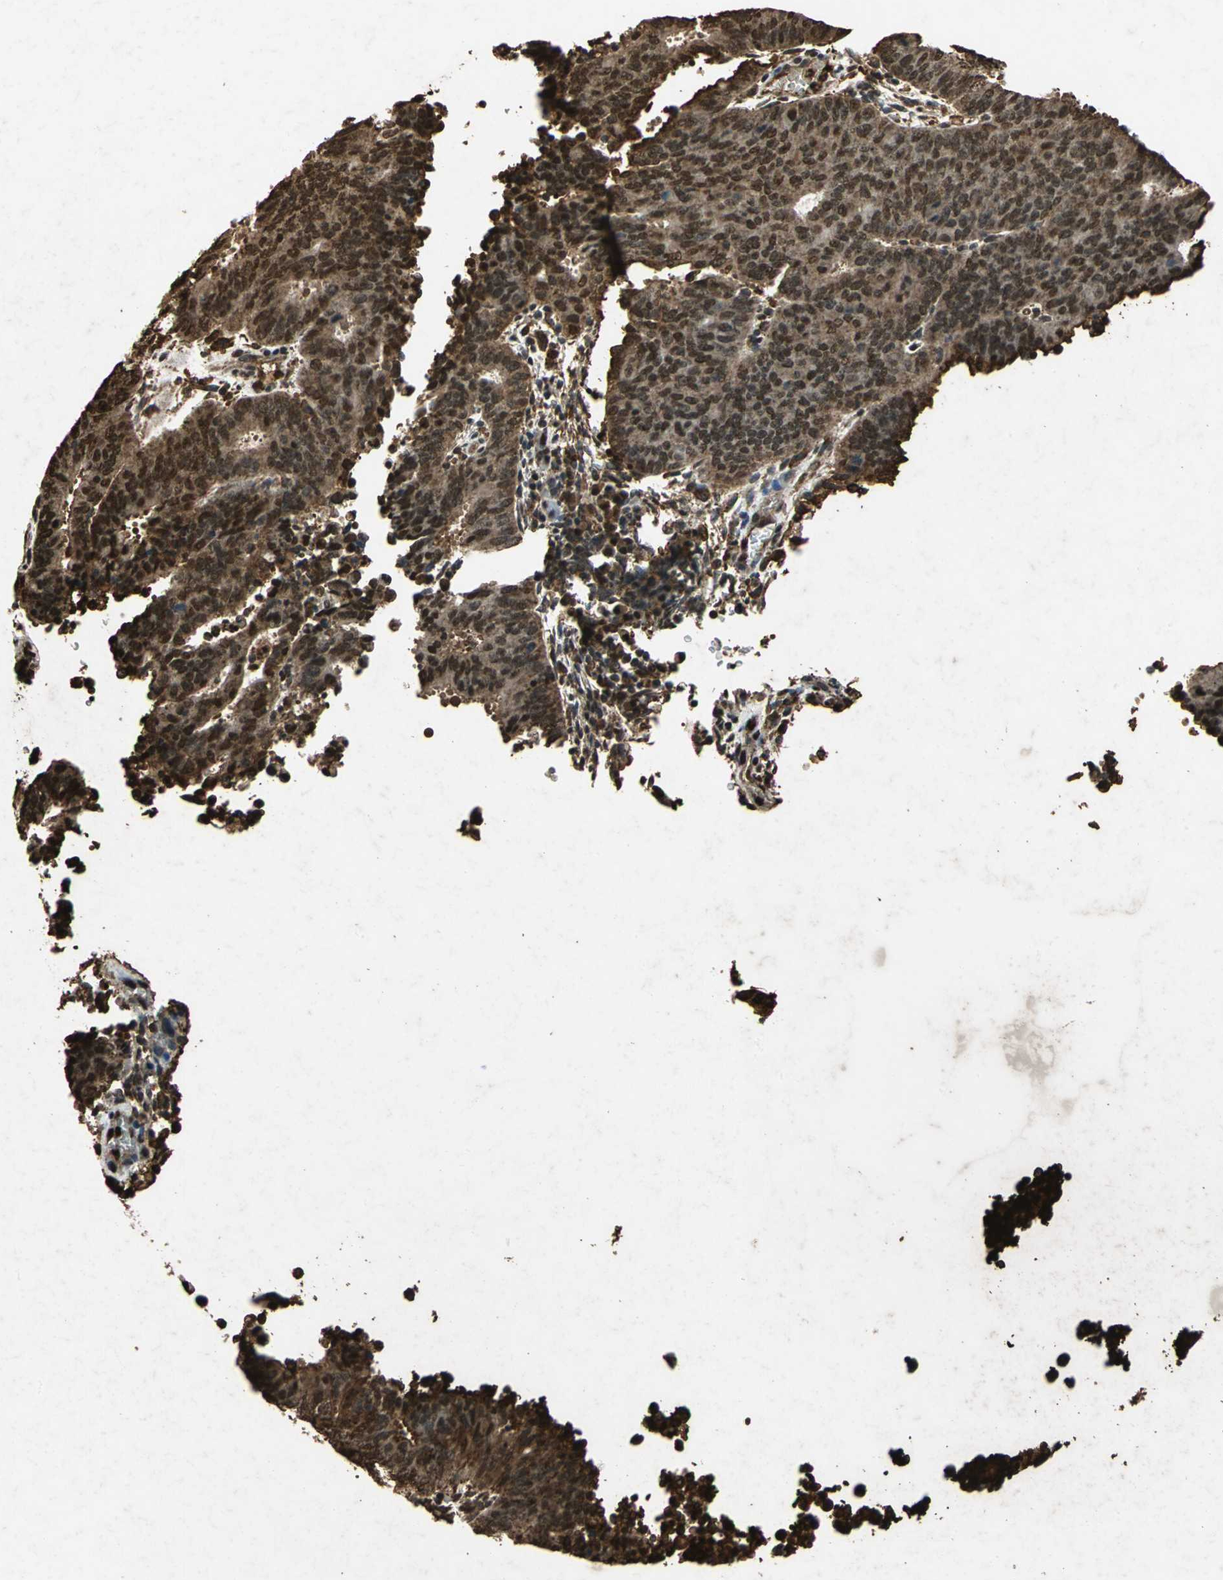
{"staining": {"intensity": "strong", "quantity": ">75%", "location": "cytoplasmic/membranous,nuclear"}, "tissue": "cervical cancer", "cell_type": "Tumor cells", "image_type": "cancer", "snomed": [{"axis": "morphology", "description": "Adenocarcinoma, NOS"}, {"axis": "topography", "description": "Cervix"}], "caption": "There is high levels of strong cytoplasmic/membranous and nuclear staining in tumor cells of adenocarcinoma (cervical), as demonstrated by immunohistochemical staining (brown color).", "gene": "ANP32A", "patient": {"sex": "female", "age": 44}}